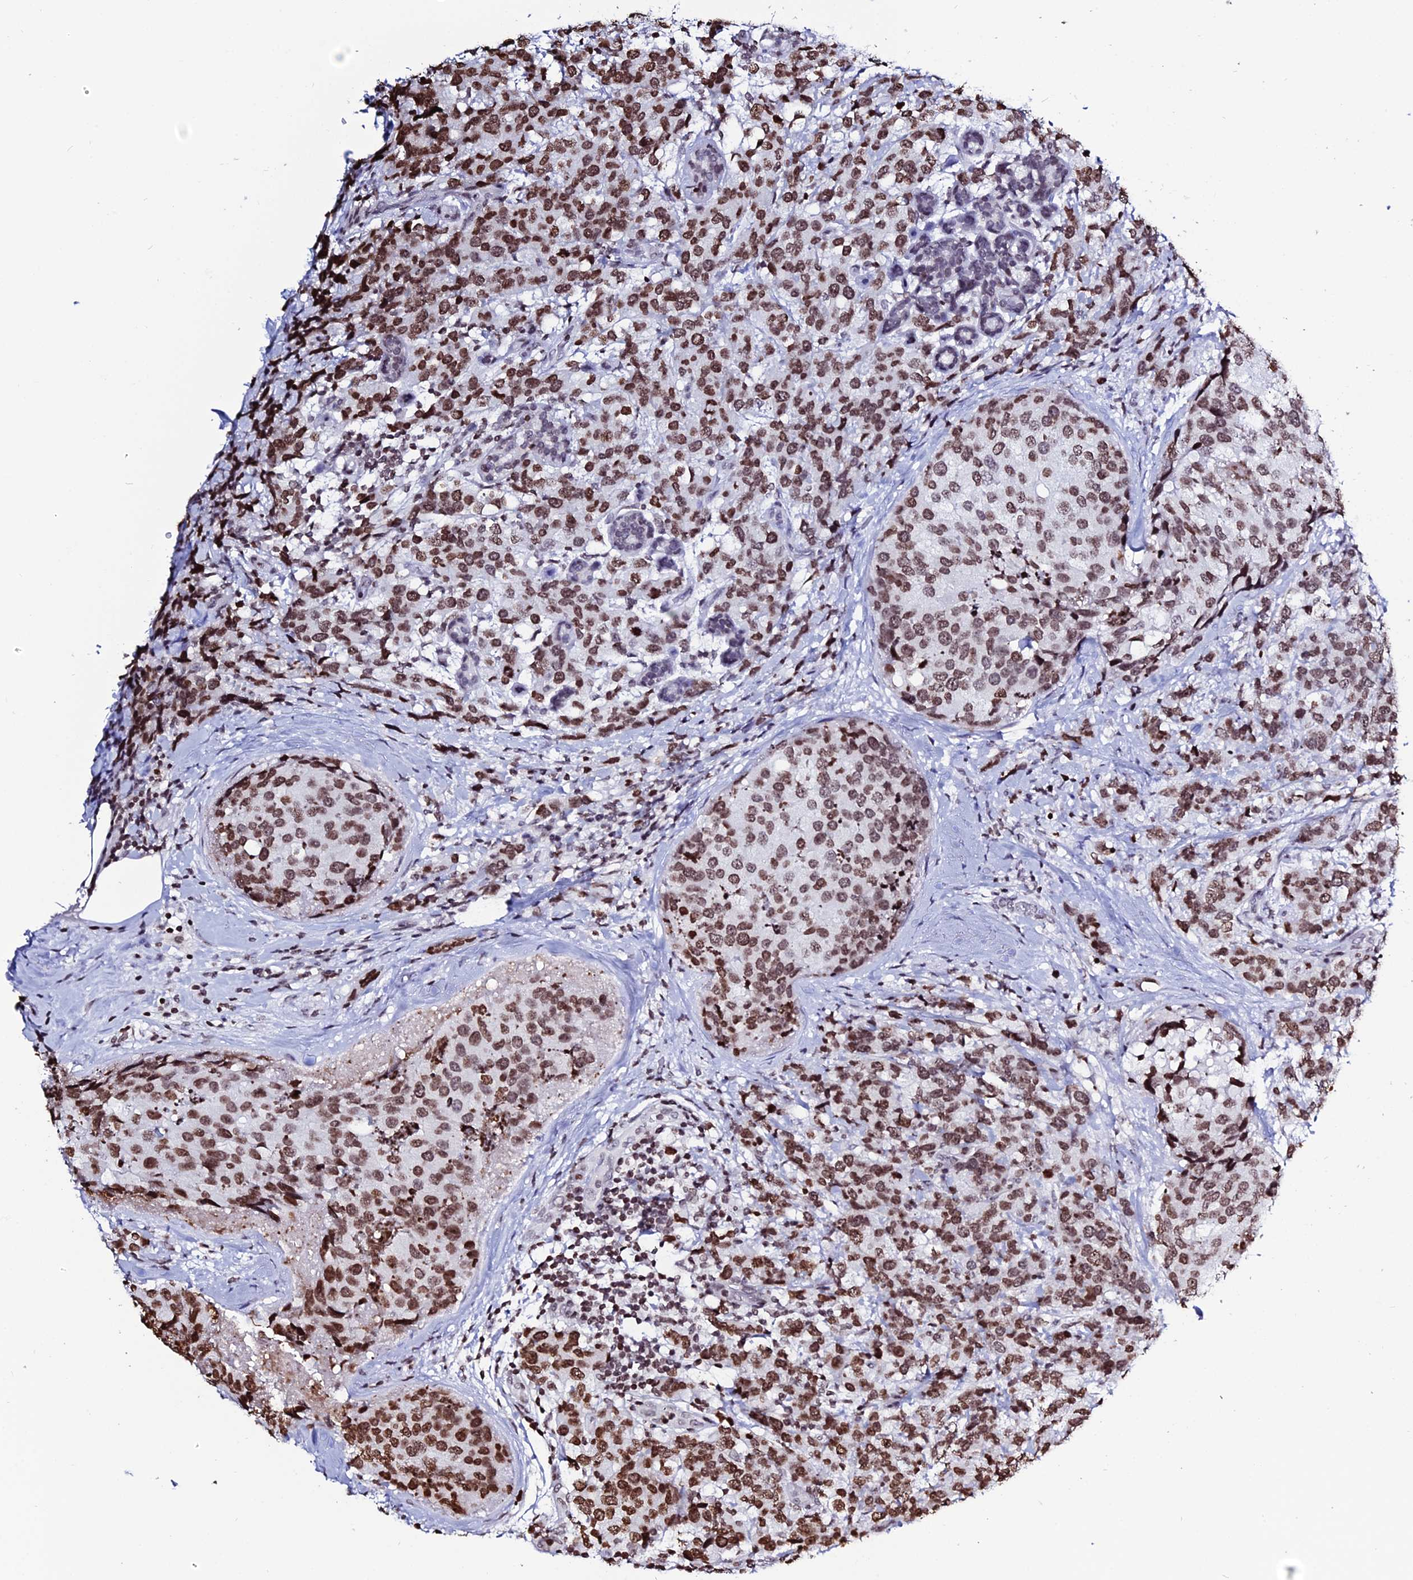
{"staining": {"intensity": "strong", "quantity": ">75%", "location": "nuclear"}, "tissue": "breast cancer", "cell_type": "Tumor cells", "image_type": "cancer", "snomed": [{"axis": "morphology", "description": "Lobular carcinoma"}, {"axis": "topography", "description": "Breast"}], "caption": "Human breast cancer (lobular carcinoma) stained for a protein (brown) displays strong nuclear positive positivity in approximately >75% of tumor cells.", "gene": "MACROH2A2", "patient": {"sex": "female", "age": 59}}